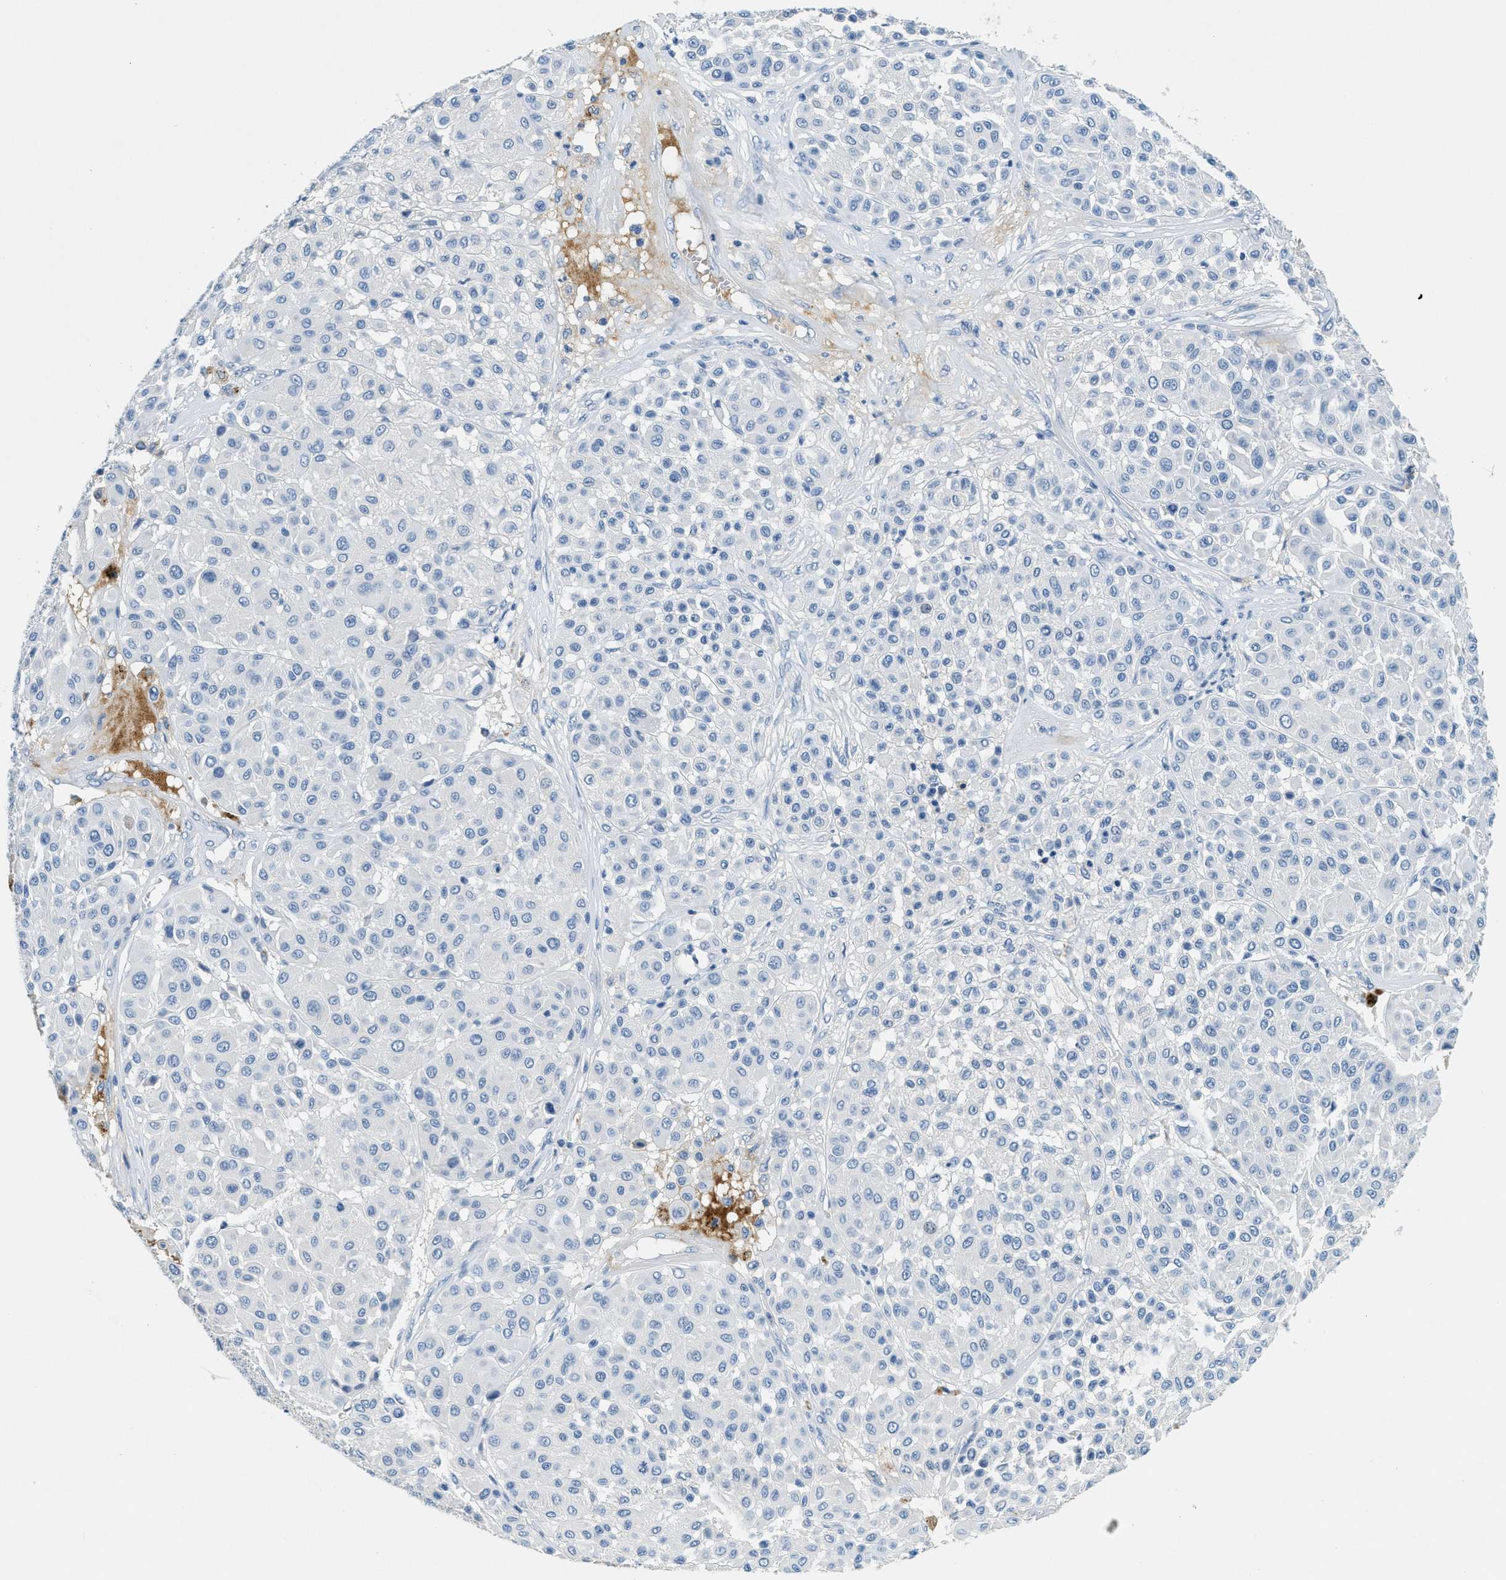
{"staining": {"intensity": "negative", "quantity": "none", "location": "none"}, "tissue": "melanoma", "cell_type": "Tumor cells", "image_type": "cancer", "snomed": [{"axis": "morphology", "description": "Malignant melanoma, Metastatic site"}, {"axis": "topography", "description": "Soft tissue"}], "caption": "Immunohistochemical staining of malignant melanoma (metastatic site) shows no significant staining in tumor cells.", "gene": "A2M", "patient": {"sex": "male", "age": 41}}